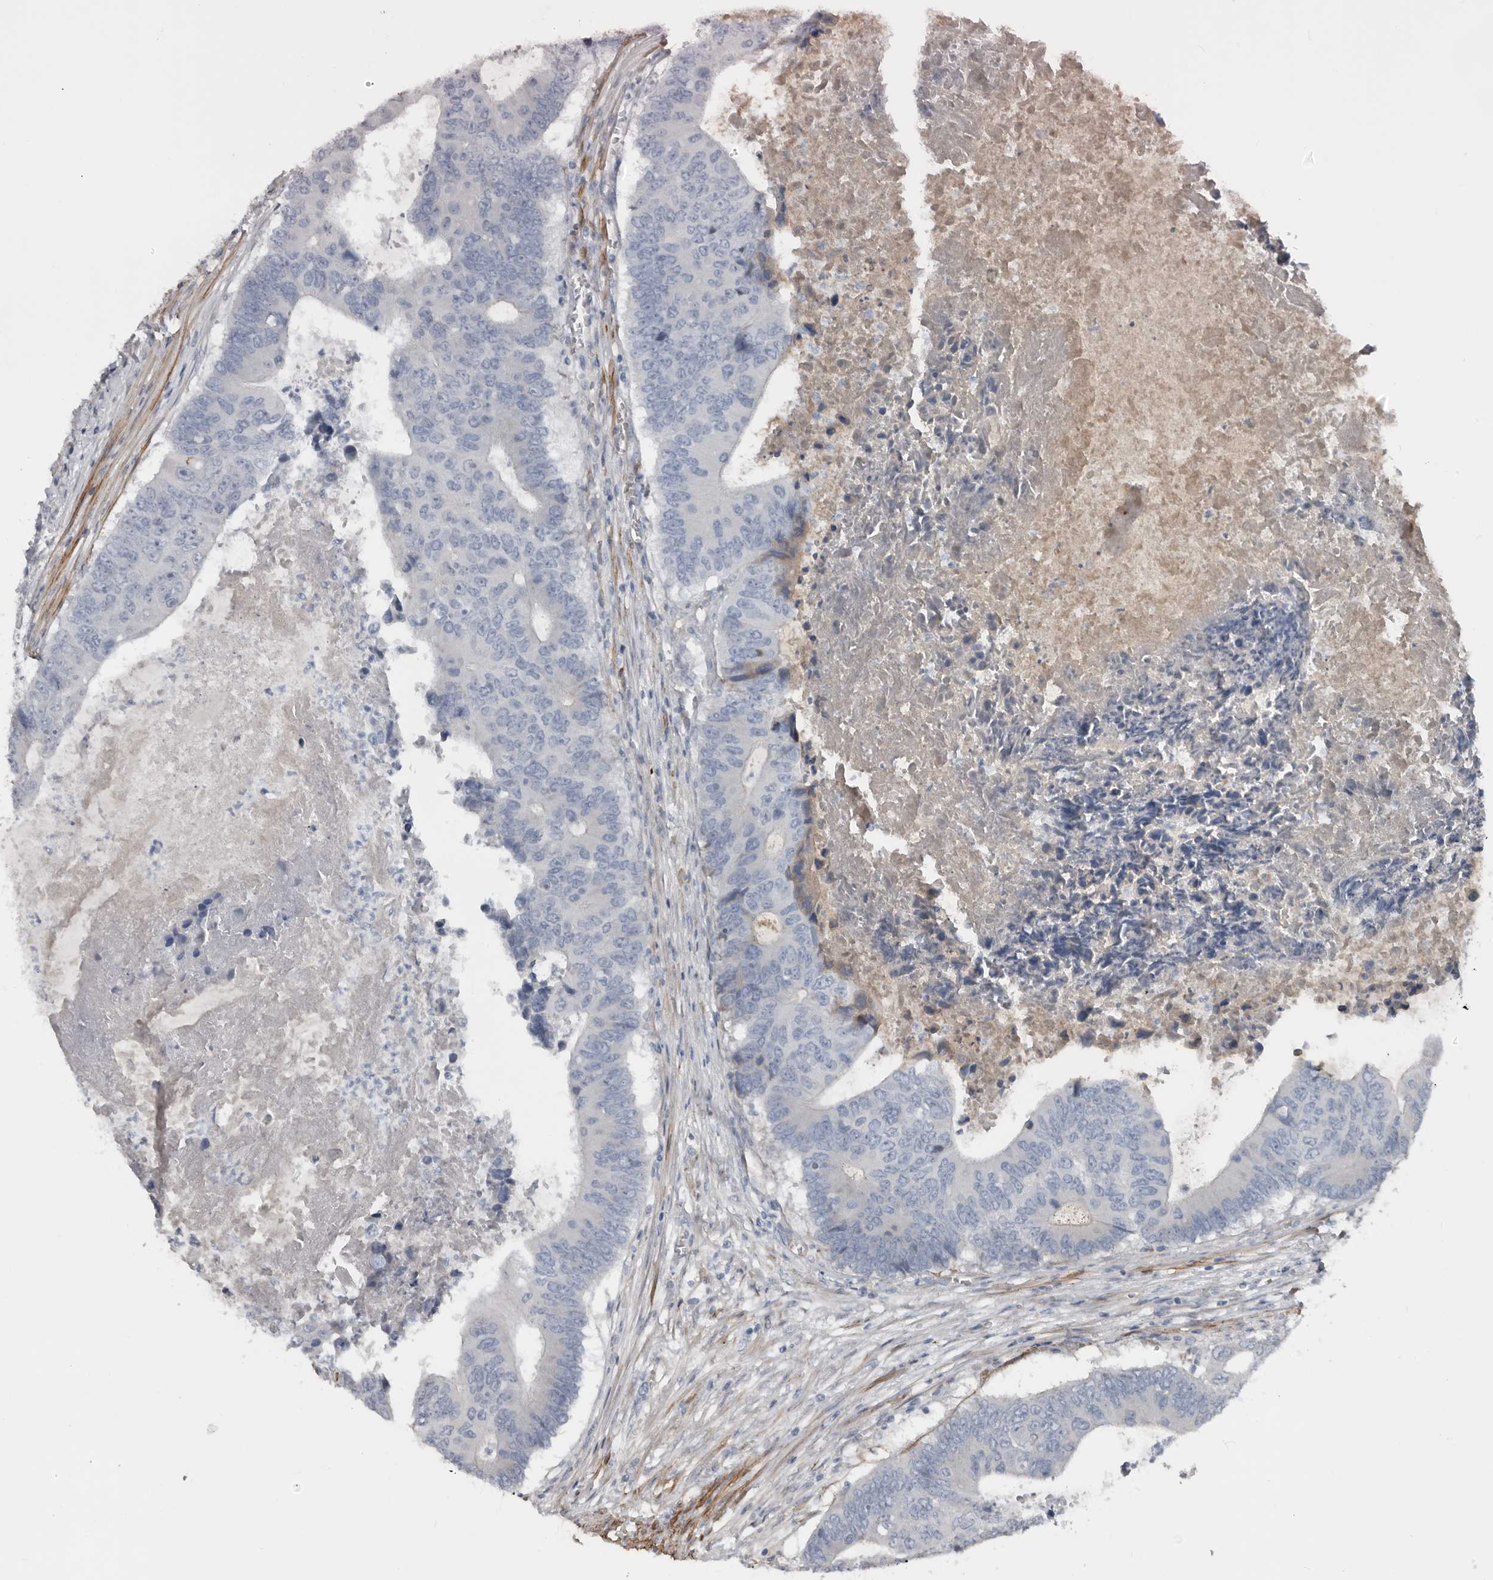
{"staining": {"intensity": "negative", "quantity": "none", "location": "none"}, "tissue": "colorectal cancer", "cell_type": "Tumor cells", "image_type": "cancer", "snomed": [{"axis": "morphology", "description": "Adenocarcinoma, NOS"}, {"axis": "topography", "description": "Colon"}], "caption": "Immunohistochemical staining of colorectal adenocarcinoma exhibits no significant staining in tumor cells.", "gene": "ZNF114", "patient": {"sex": "male", "age": 87}}